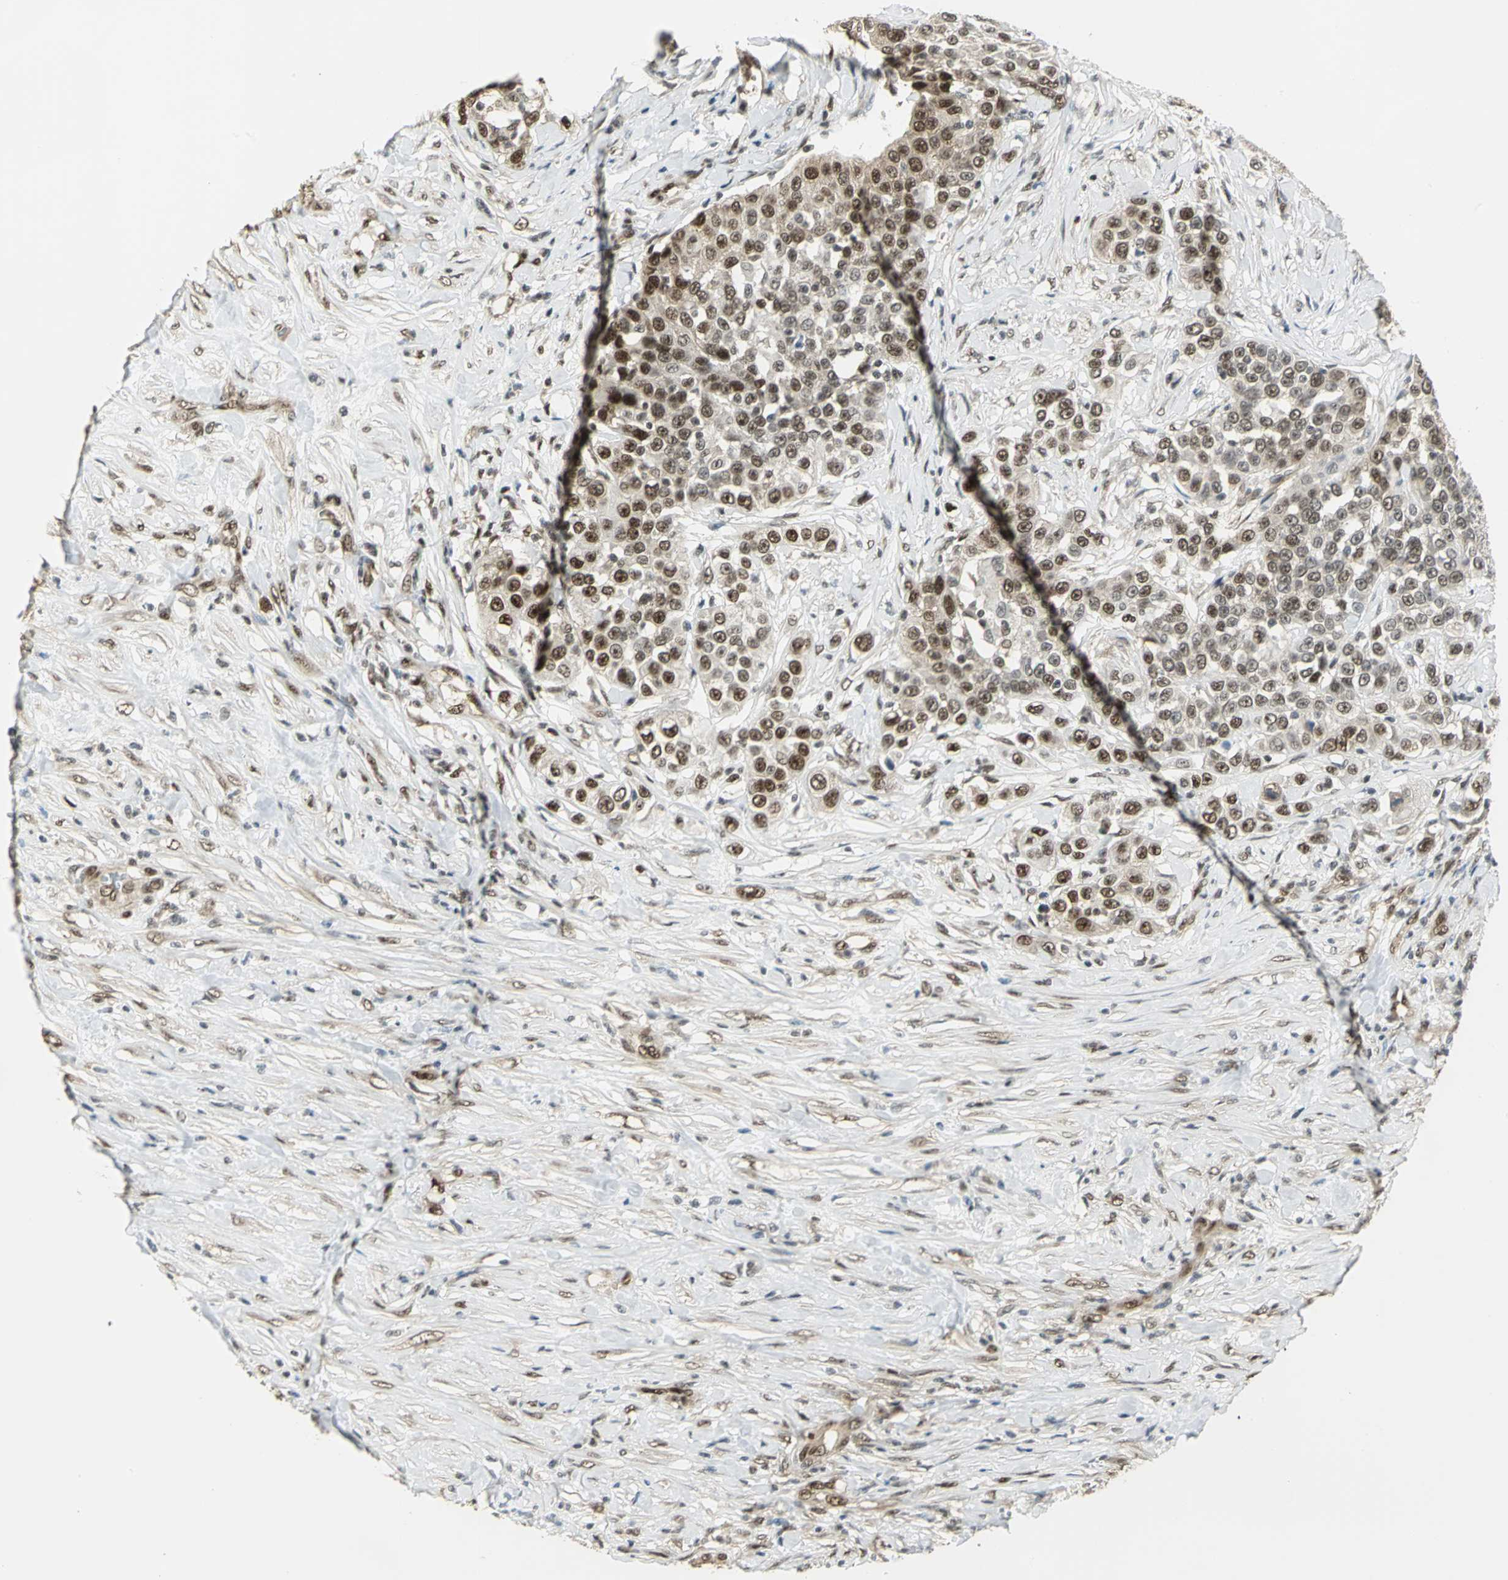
{"staining": {"intensity": "moderate", "quantity": ">75%", "location": "cytoplasmic/membranous,nuclear"}, "tissue": "urothelial cancer", "cell_type": "Tumor cells", "image_type": "cancer", "snomed": [{"axis": "morphology", "description": "Urothelial carcinoma, High grade"}, {"axis": "topography", "description": "Urinary bladder"}], "caption": "Protein expression analysis of human urothelial cancer reveals moderate cytoplasmic/membranous and nuclear staining in approximately >75% of tumor cells.", "gene": "DDX5", "patient": {"sex": "female", "age": 80}}